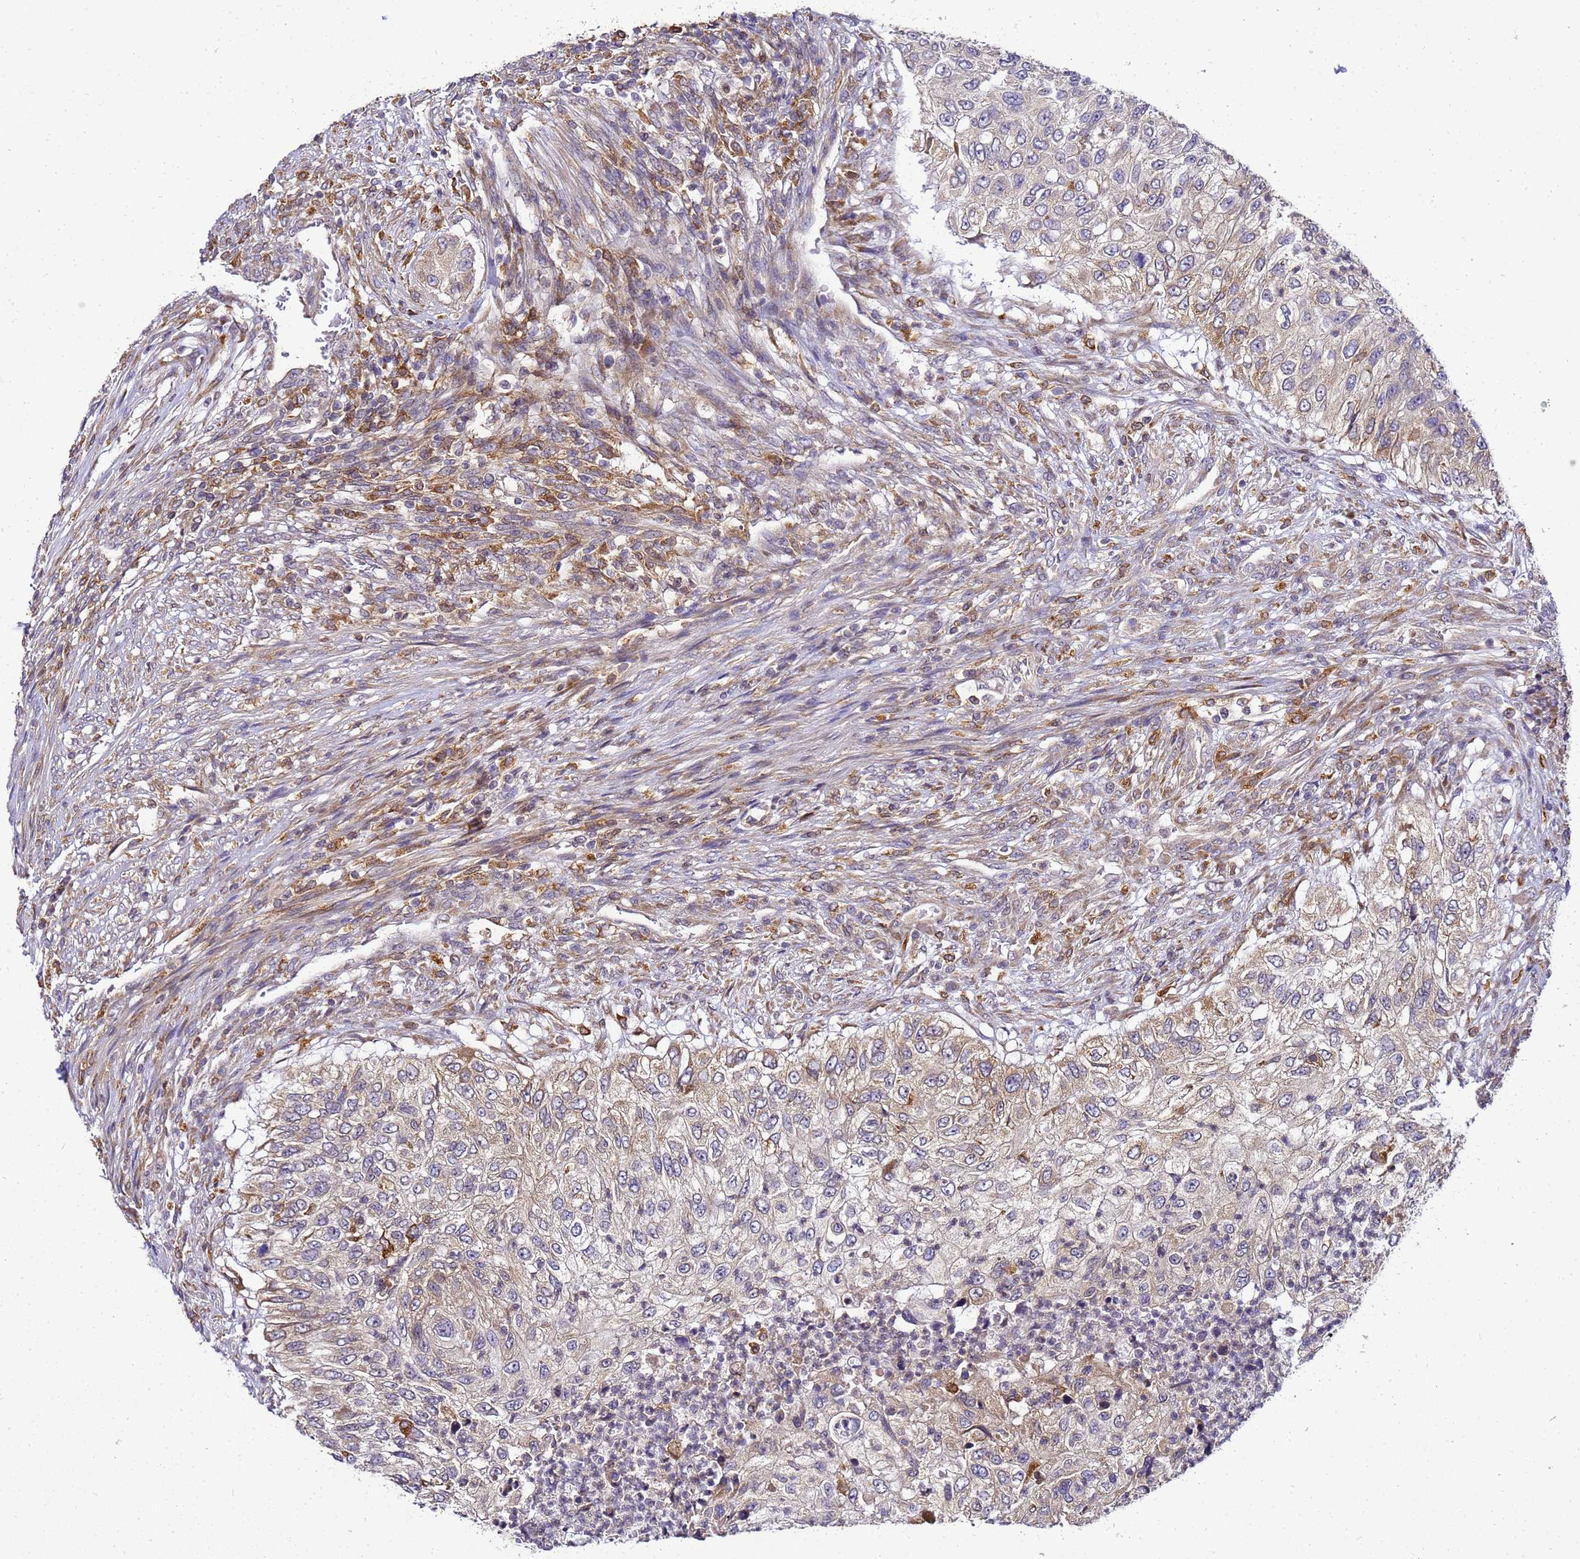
{"staining": {"intensity": "weak", "quantity": "25%-75%", "location": "cytoplasmic/membranous"}, "tissue": "urothelial cancer", "cell_type": "Tumor cells", "image_type": "cancer", "snomed": [{"axis": "morphology", "description": "Urothelial carcinoma, High grade"}, {"axis": "topography", "description": "Urinary bladder"}], "caption": "DAB immunohistochemical staining of high-grade urothelial carcinoma displays weak cytoplasmic/membranous protein staining in about 25%-75% of tumor cells.", "gene": "ADPGK", "patient": {"sex": "female", "age": 60}}